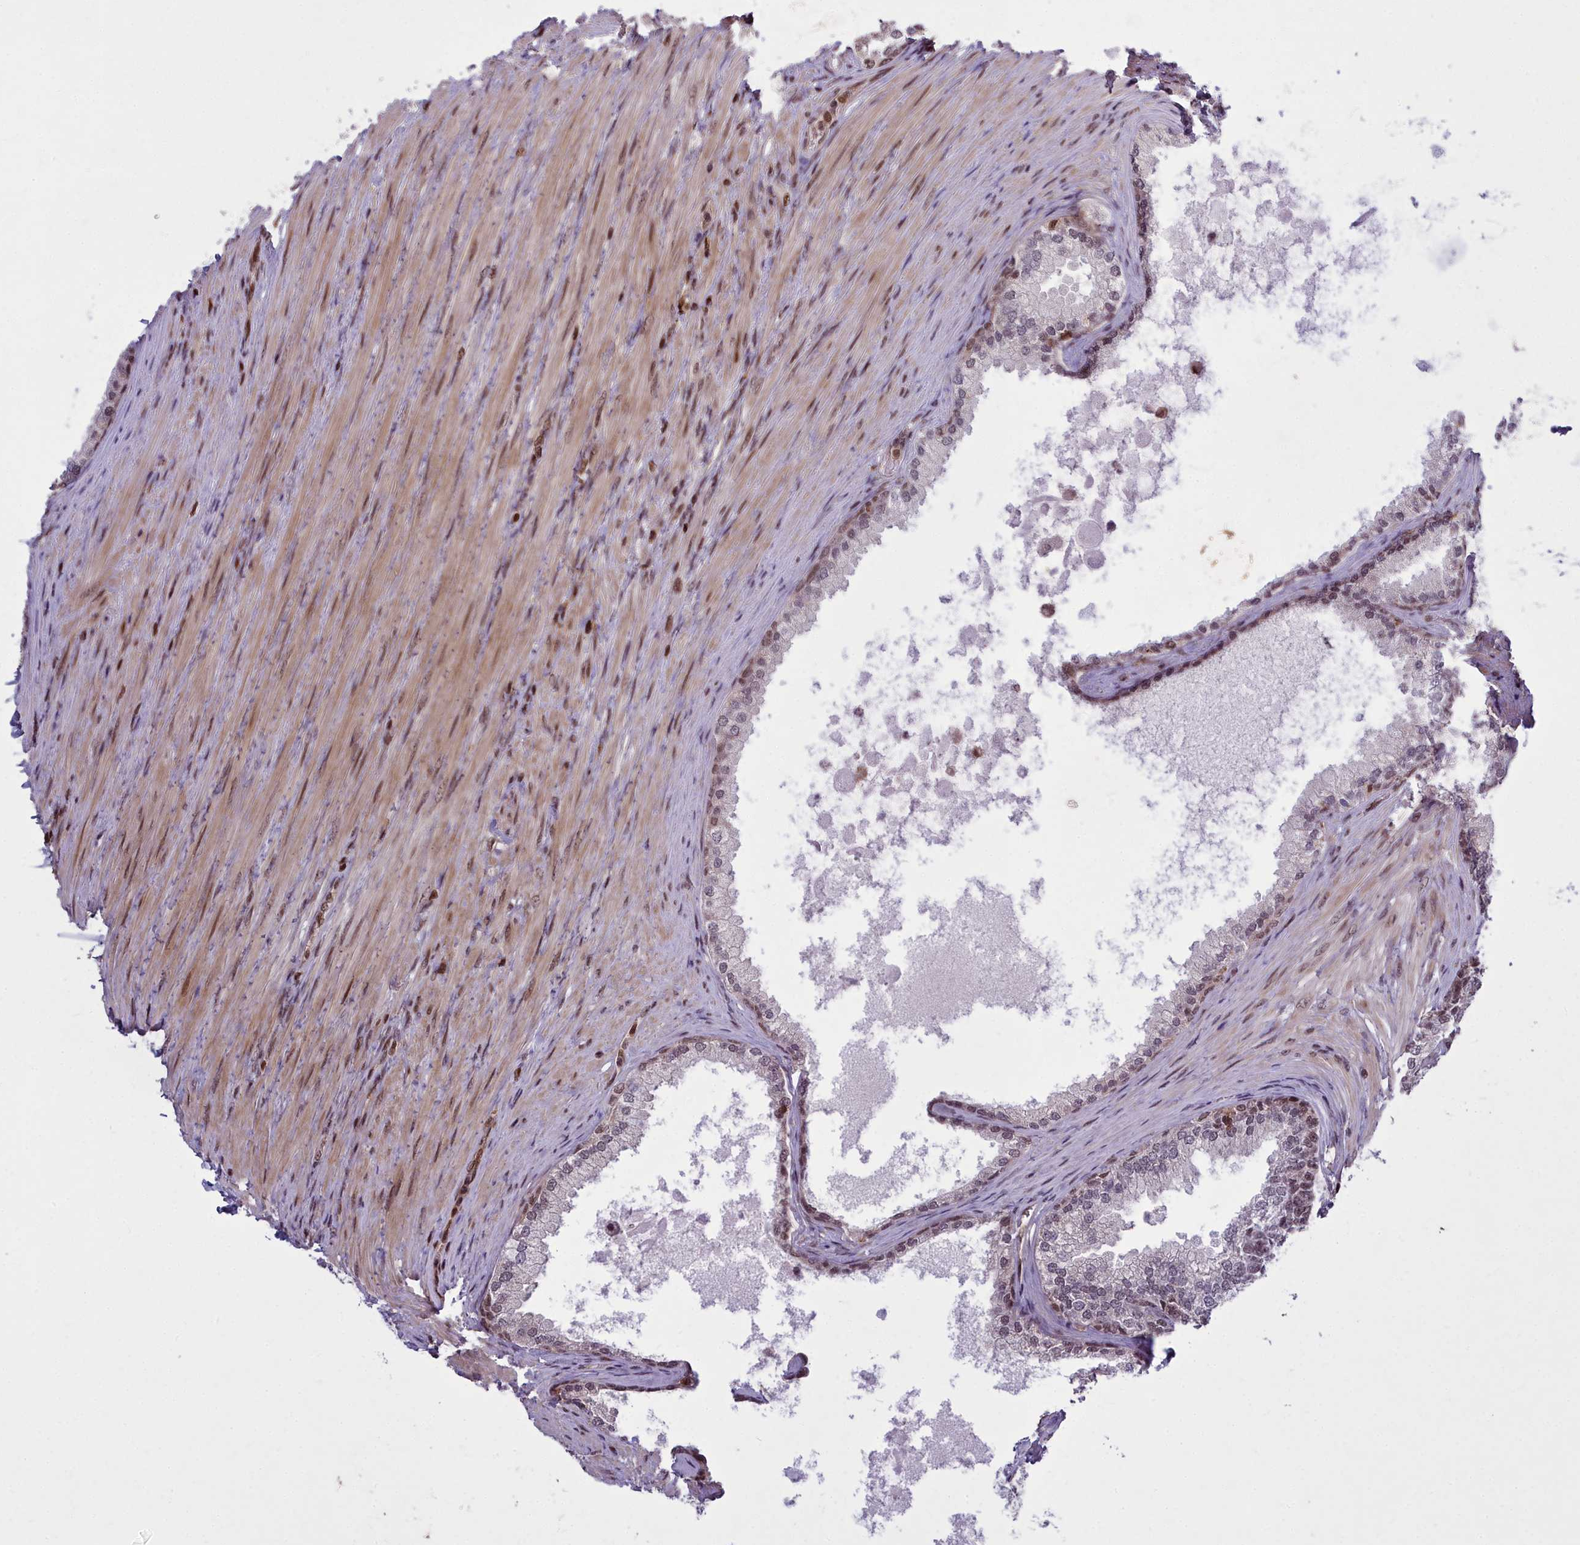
{"staining": {"intensity": "moderate", "quantity": "25%-75%", "location": "nuclear"}, "tissue": "prostate", "cell_type": "Glandular cells", "image_type": "normal", "snomed": [{"axis": "morphology", "description": "Normal tissue, NOS"}, {"axis": "topography", "description": "Prostate"}], "caption": "Prostate stained with DAB immunohistochemistry (IHC) demonstrates medium levels of moderate nuclear staining in approximately 25%-75% of glandular cells.", "gene": "GMEB1", "patient": {"sex": "male", "age": 76}}